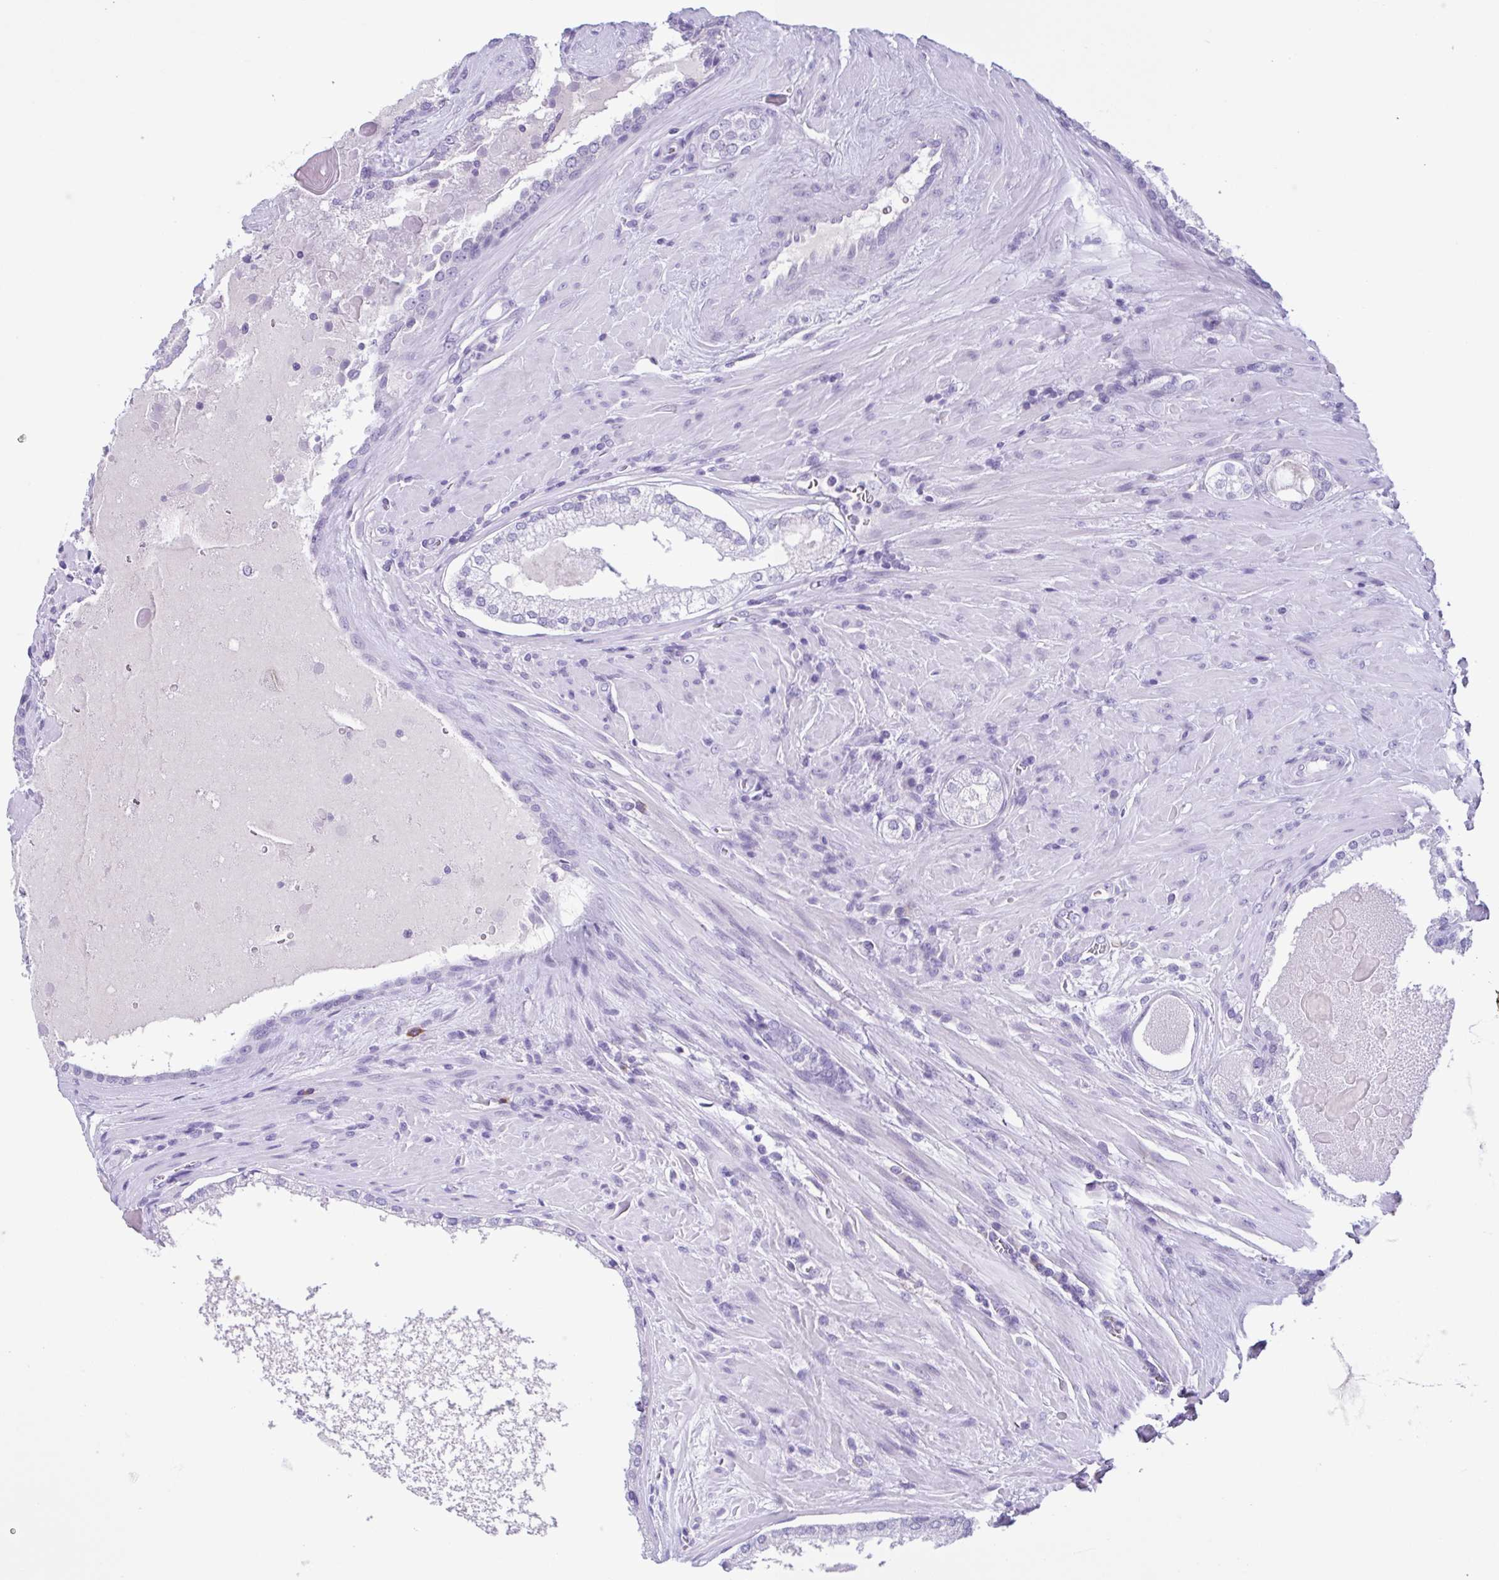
{"staining": {"intensity": "negative", "quantity": "none", "location": "none"}, "tissue": "prostate cancer", "cell_type": "Tumor cells", "image_type": "cancer", "snomed": [{"axis": "morphology", "description": "Adenocarcinoma, High grade"}, {"axis": "topography", "description": "Prostate"}], "caption": "Immunohistochemical staining of prostate cancer shows no significant positivity in tumor cells. The staining is performed using DAB brown chromogen with nuclei counter-stained in using hematoxylin.", "gene": "INAFM1", "patient": {"sex": "male", "age": 73}}